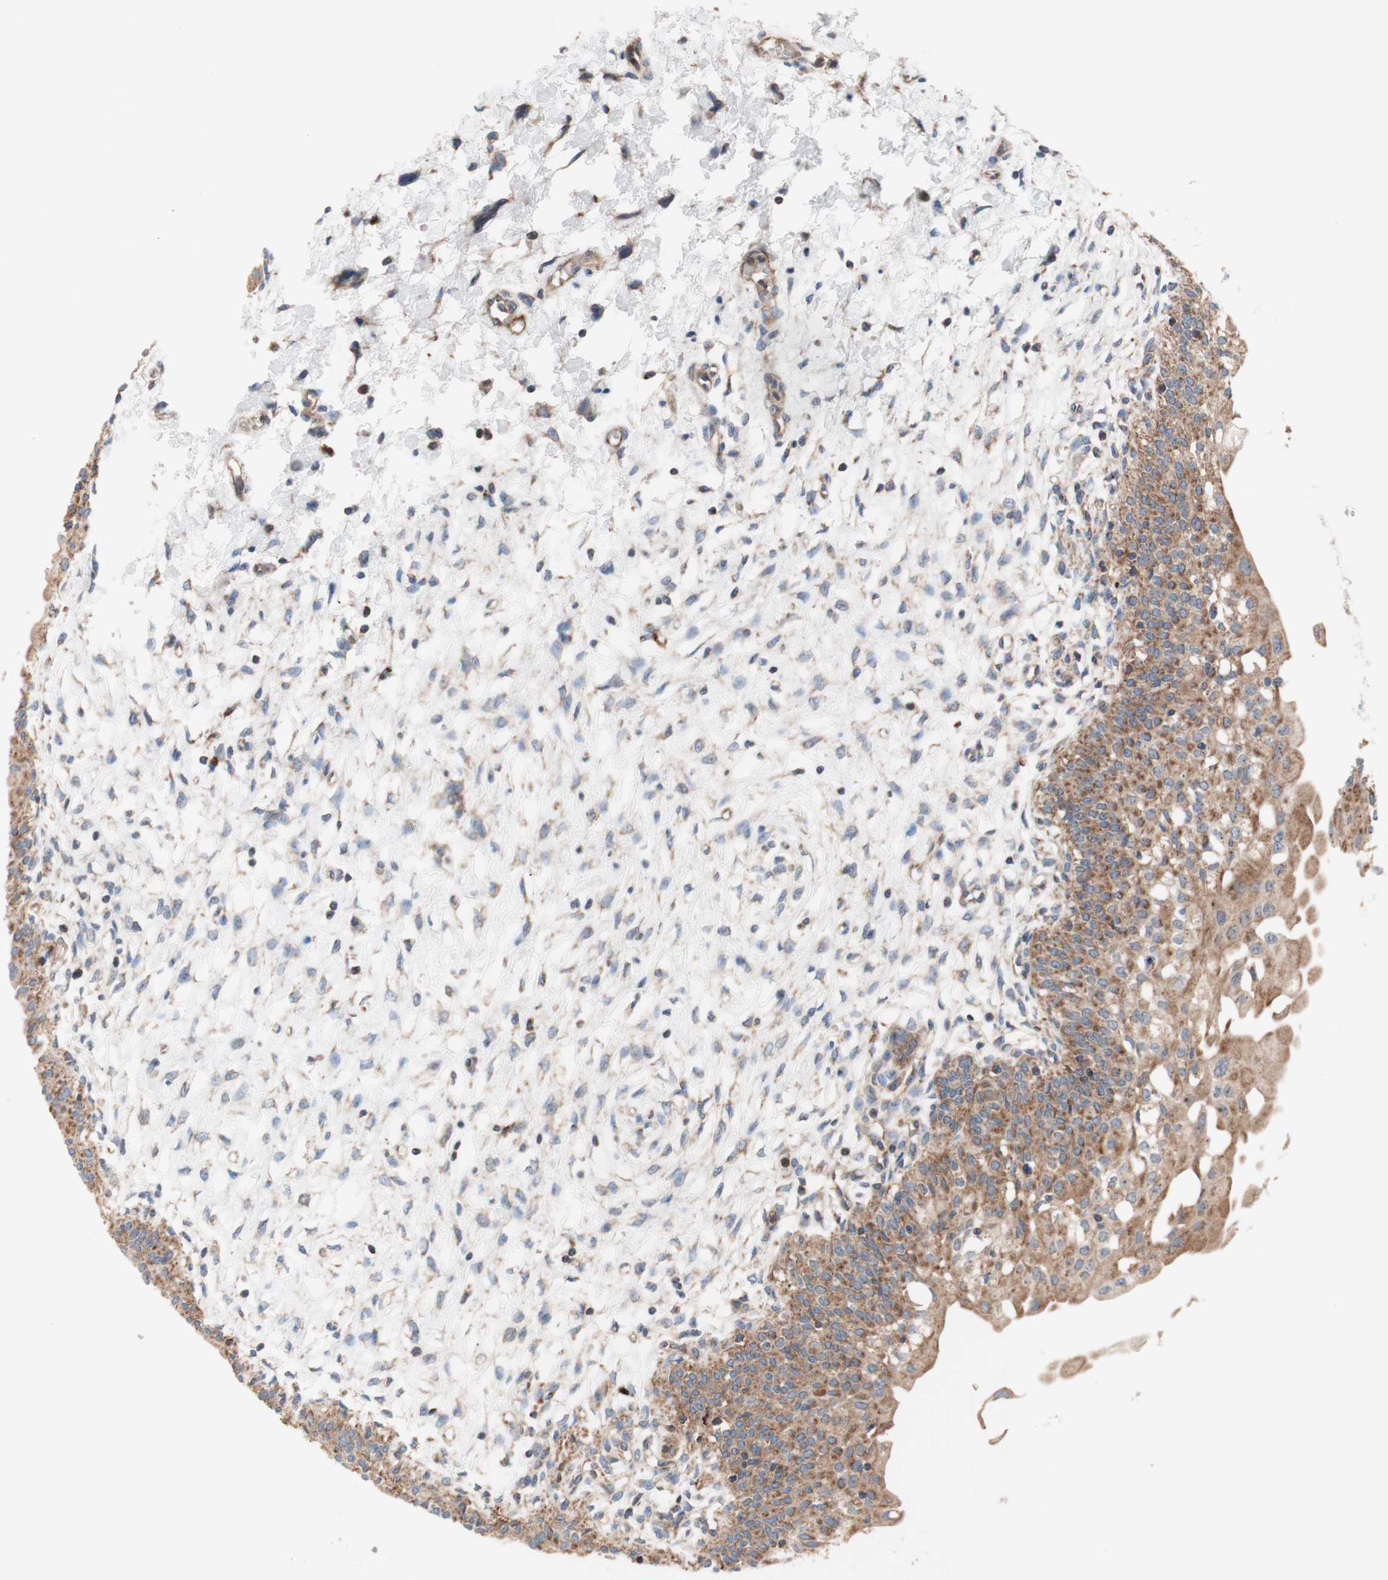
{"staining": {"intensity": "strong", "quantity": ">75%", "location": "cytoplasmic/membranous"}, "tissue": "urinary bladder", "cell_type": "Urothelial cells", "image_type": "normal", "snomed": [{"axis": "morphology", "description": "Normal tissue, NOS"}, {"axis": "topography", "description": "Urinary bladder"}], "caption": "Immunohistochemistry (IHC) (DAB (3,3'-diaminobenzidine)) staining of normal human urinary bladder shows strong cytoplasmic/membranous protein positivity in about >75% of urothelial cells.", "gene": "FMR1", "patient": {"sex": "male", "age": 55}}